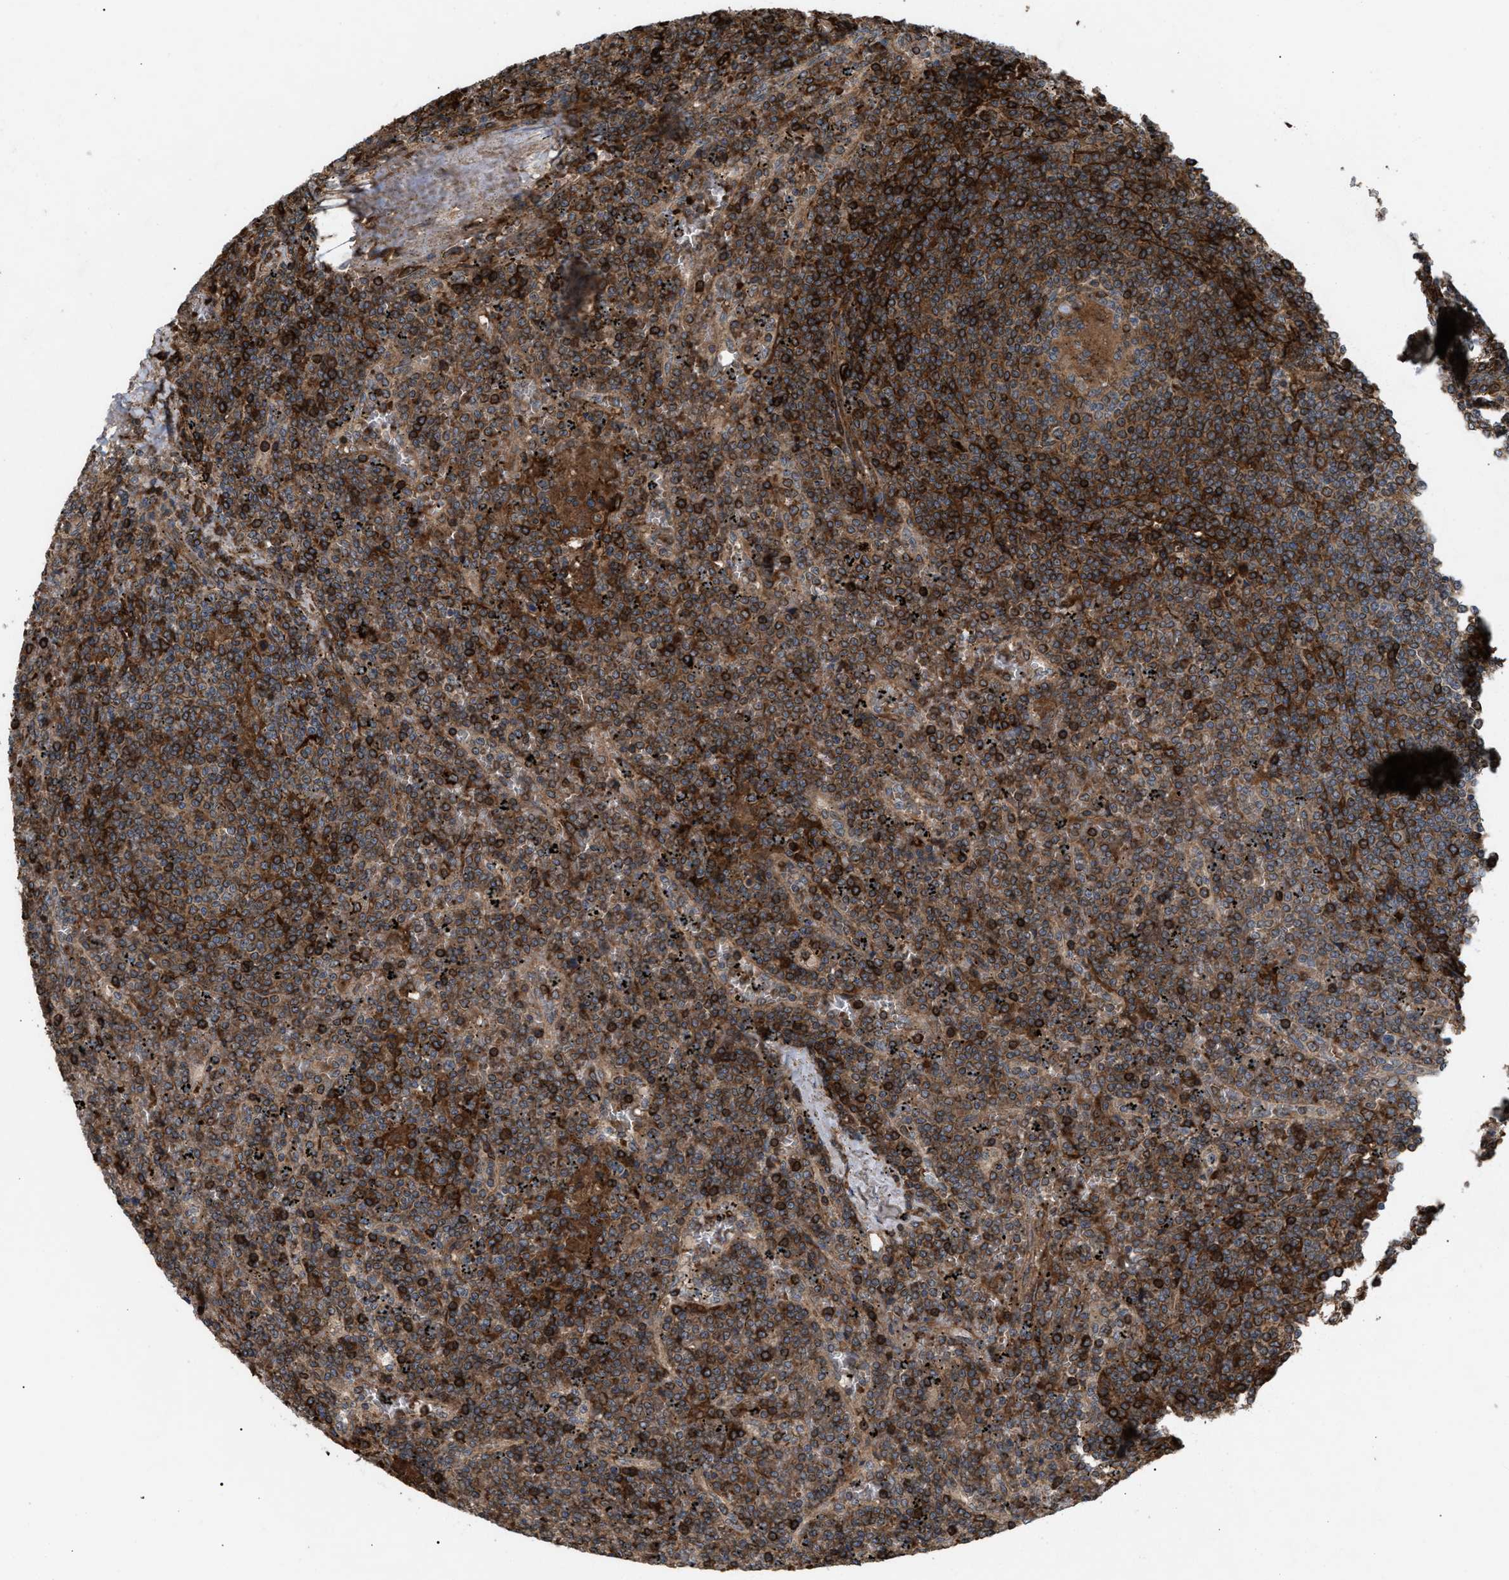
{"staining": {"intensity": "strong", "quantity": "25%-75%", "location": "cytoplasmic/membranous"}, "tissue": "lymphoma", "cell_type": "Tumor cells", "image_type": "cancer", "snomed": [{"axis": "morphology", "description": "Malignant lymphoma, non-Hodgkin's type, Low grade"}, {"axis": "topography", "description": "Spleen"}], "caption": "Lymphoma stained with a protein marker displays strong staining in tumor cells.", "gene": "GCC1", "patient": {"sex": "female", "age": 19}}